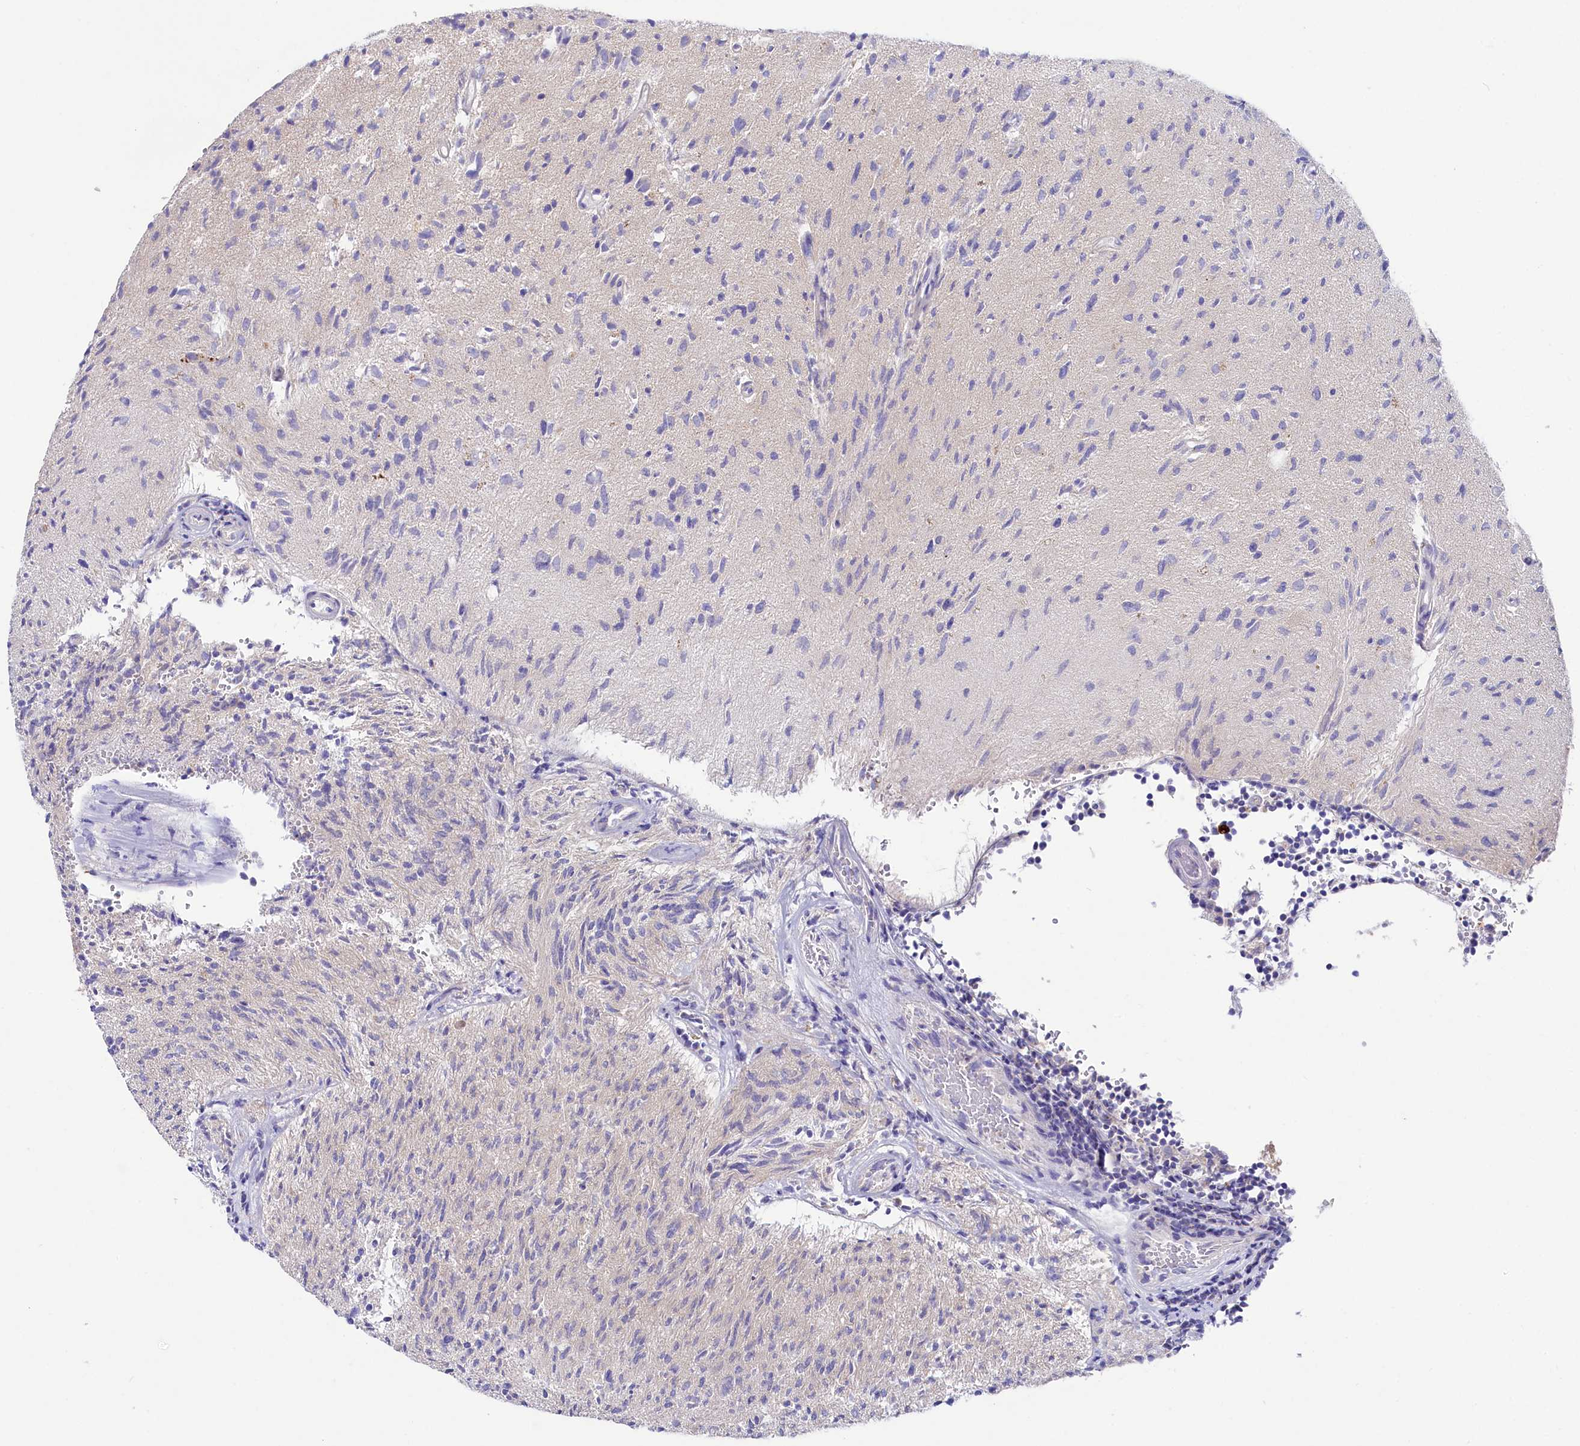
{"staining": {"intensity": "negative", "quantity": "none", "location": "none"}, "tissue": "glioma", "cell_type": "Tumor cells", "image_type": "cancer", "snomed": [{"axis": "morphology", "description": "Glioma, malignant, High grade"}, {"axis": "topography", "description": "Brain"}], "caption": "Glioma stained for a protein using IHC shows no positivity tumor cells.", "gene": "VPS26B", "patient": {"sex": "female", "age": 57}}